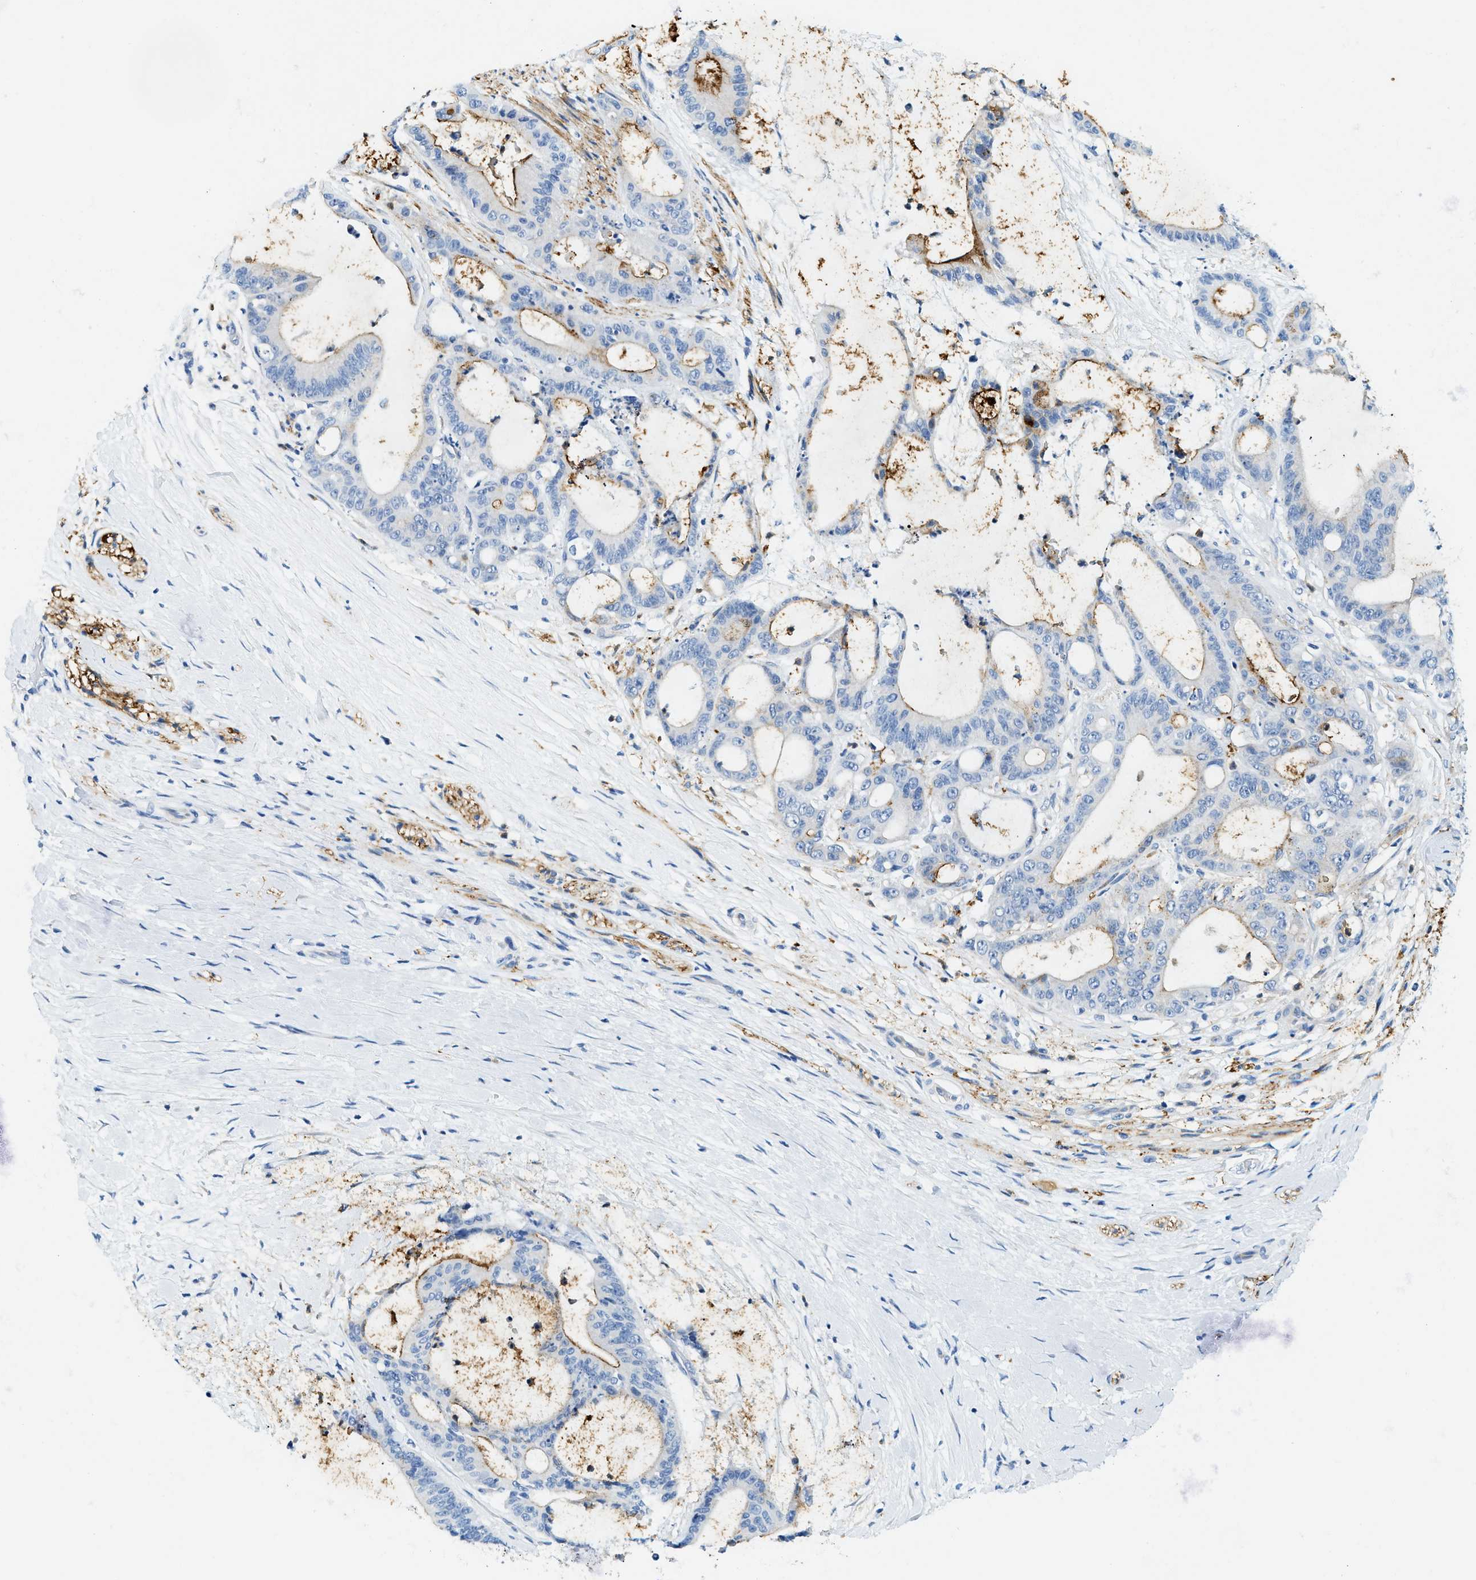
{"staining": {"intensity": "moderate", "quantity": "25%-75%", "location": "cytoplasmic/membranous"}, "tissue": "liver cancer", "cell_type": "Tumor cells", "image_type": "cancer", "snomed": [{"axis": "morphology", "description": "Cholangiocarcinoma"}, {"axis": "topography", "description": "Liver"}], "caption": "Liver cholangiocarcinoma stained with DAB IHC reveals medium levels of moderate cytoplasmic/membranous staining in about 25%-75% of tumor cells.", "gene": "ZDHHC13", "patient": {"sex": "female", "age": 73}}